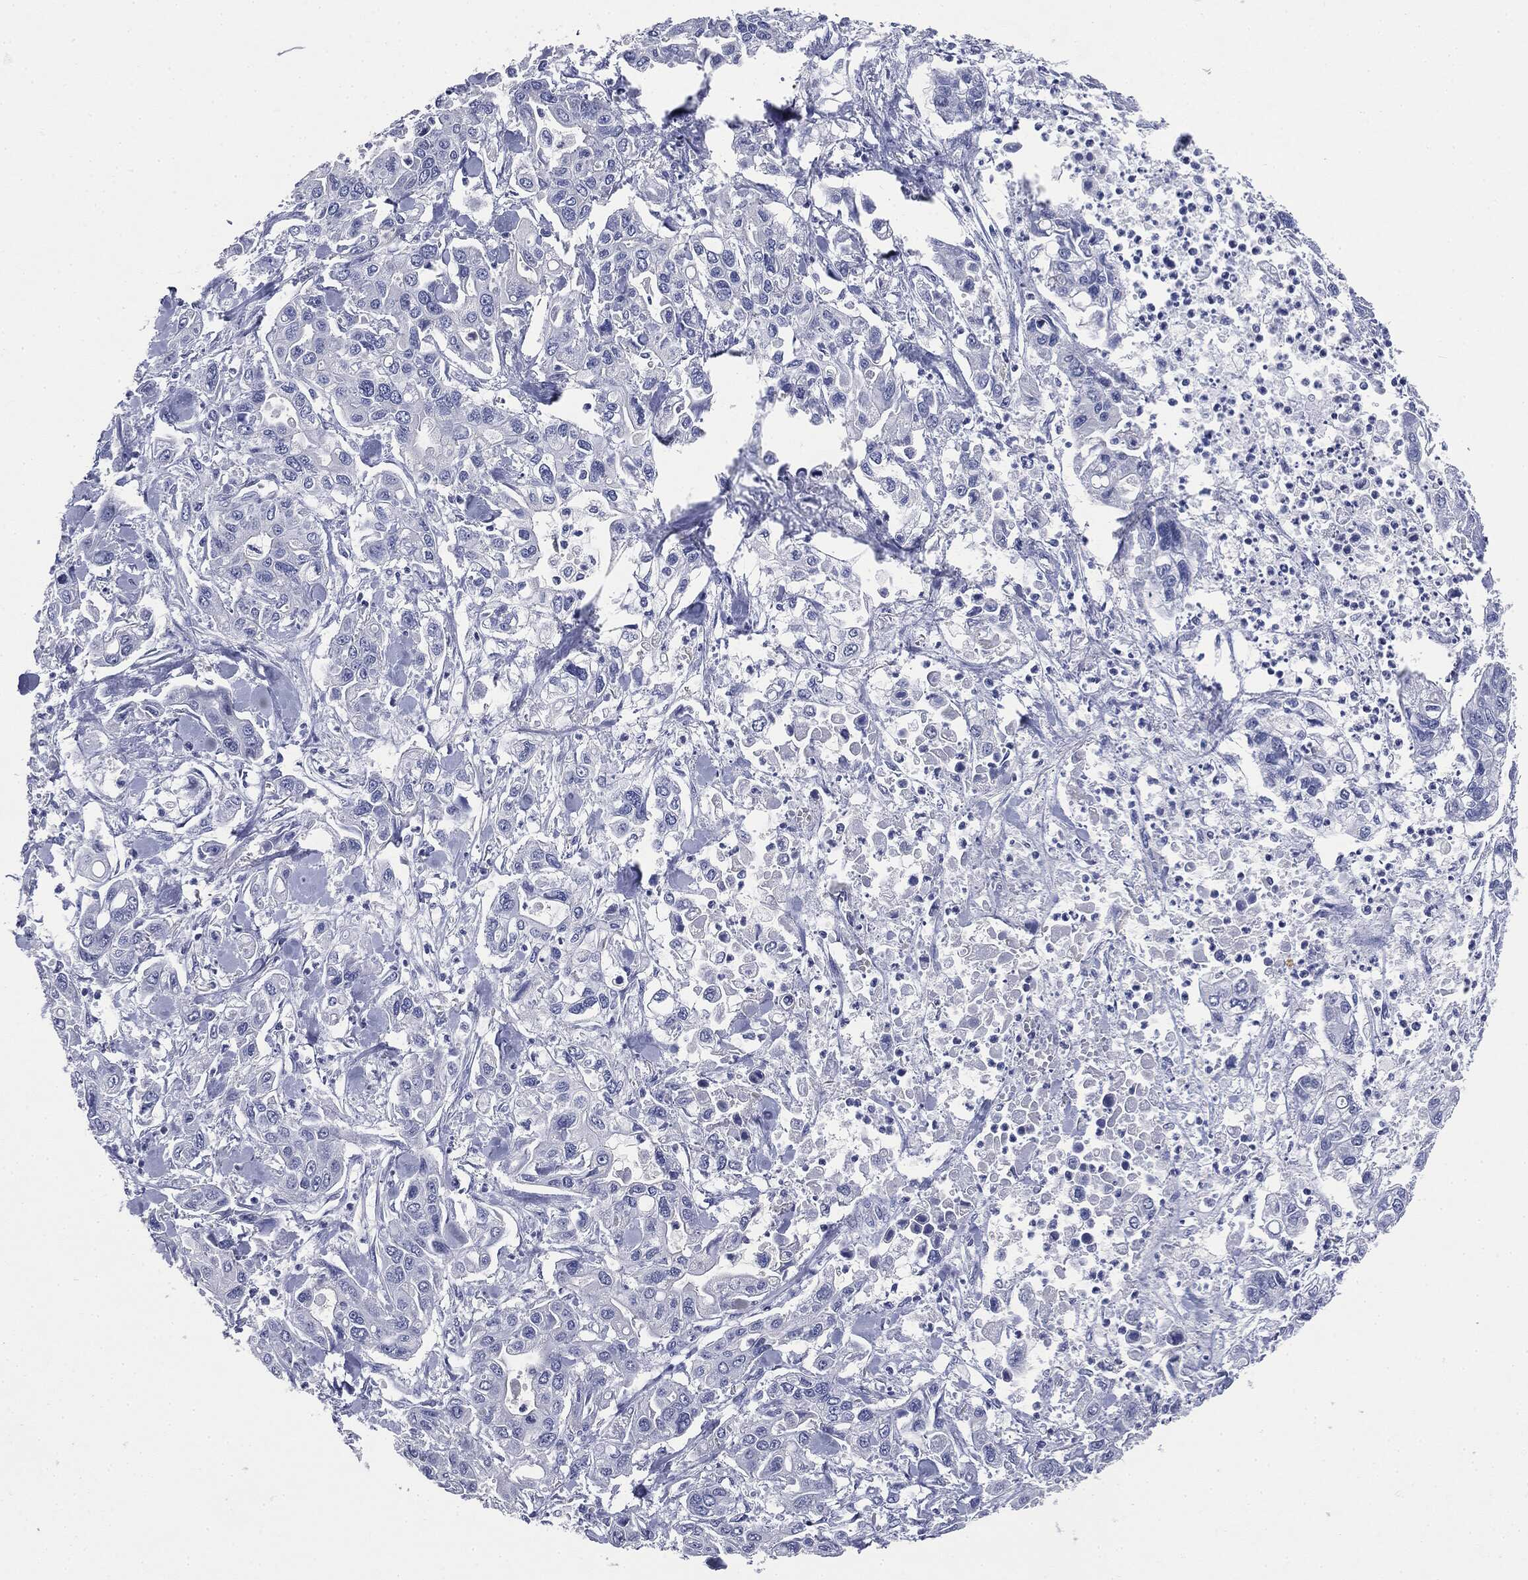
{"staining": {"intensity": "negative", "quantity": "none", "location": "none"}, "tissue": "pancreatic cancer", "cell_type": "Tumor cells", "image_type": "cancer", "snomed": [{"axis": "morphology", "description": "Adenocarcinoma, NOS"}, {"axis": "topography", "description": "Pancreas"}], "caption": "Tumor cells are negative for protein expression in human pancreatic adenocarcinoma.", "gene": "ATP2A1", "patient": {"sex": "male", "age": 62}}